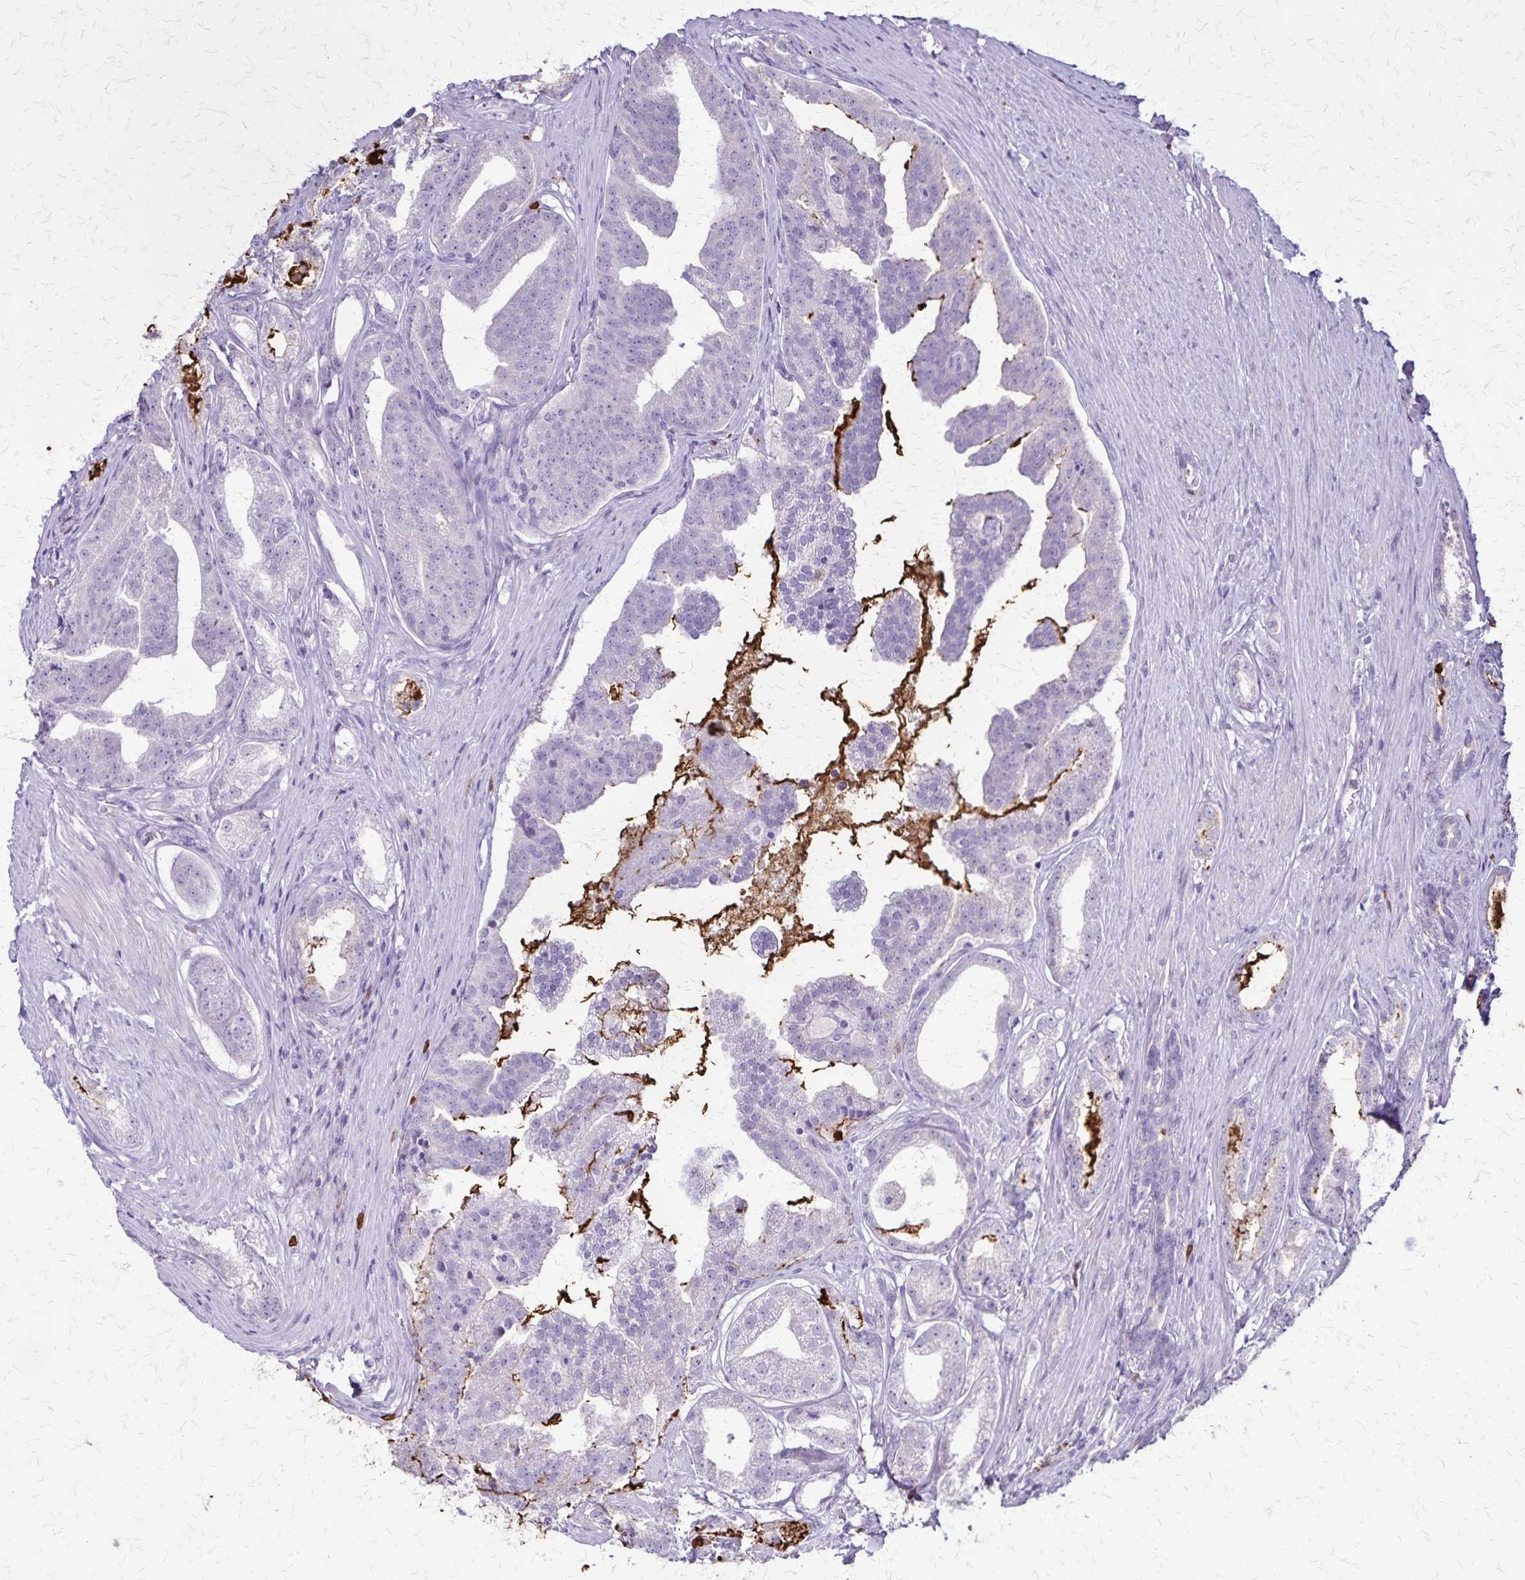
{"staining": {"intensity": "negative", "quantity": "none", "location": "none"}, "tissue": "prostate cancer", "cell_type": "Tumor cells", "image_type": "cancer", "snomed": [{"axis": "morphology", "description": "Adenocarcinoma, Low grade"}, {"axis": "topography", "description": "Prostate"}], "caption": "Immunohistochemistry micrograph of neoplastic tissue: human prostate cancer stained with DAB exhibits no significant protein positivity in tumor cells.", "gene": "ULBP3", "patient": {"sex": "male", "age": 65}}